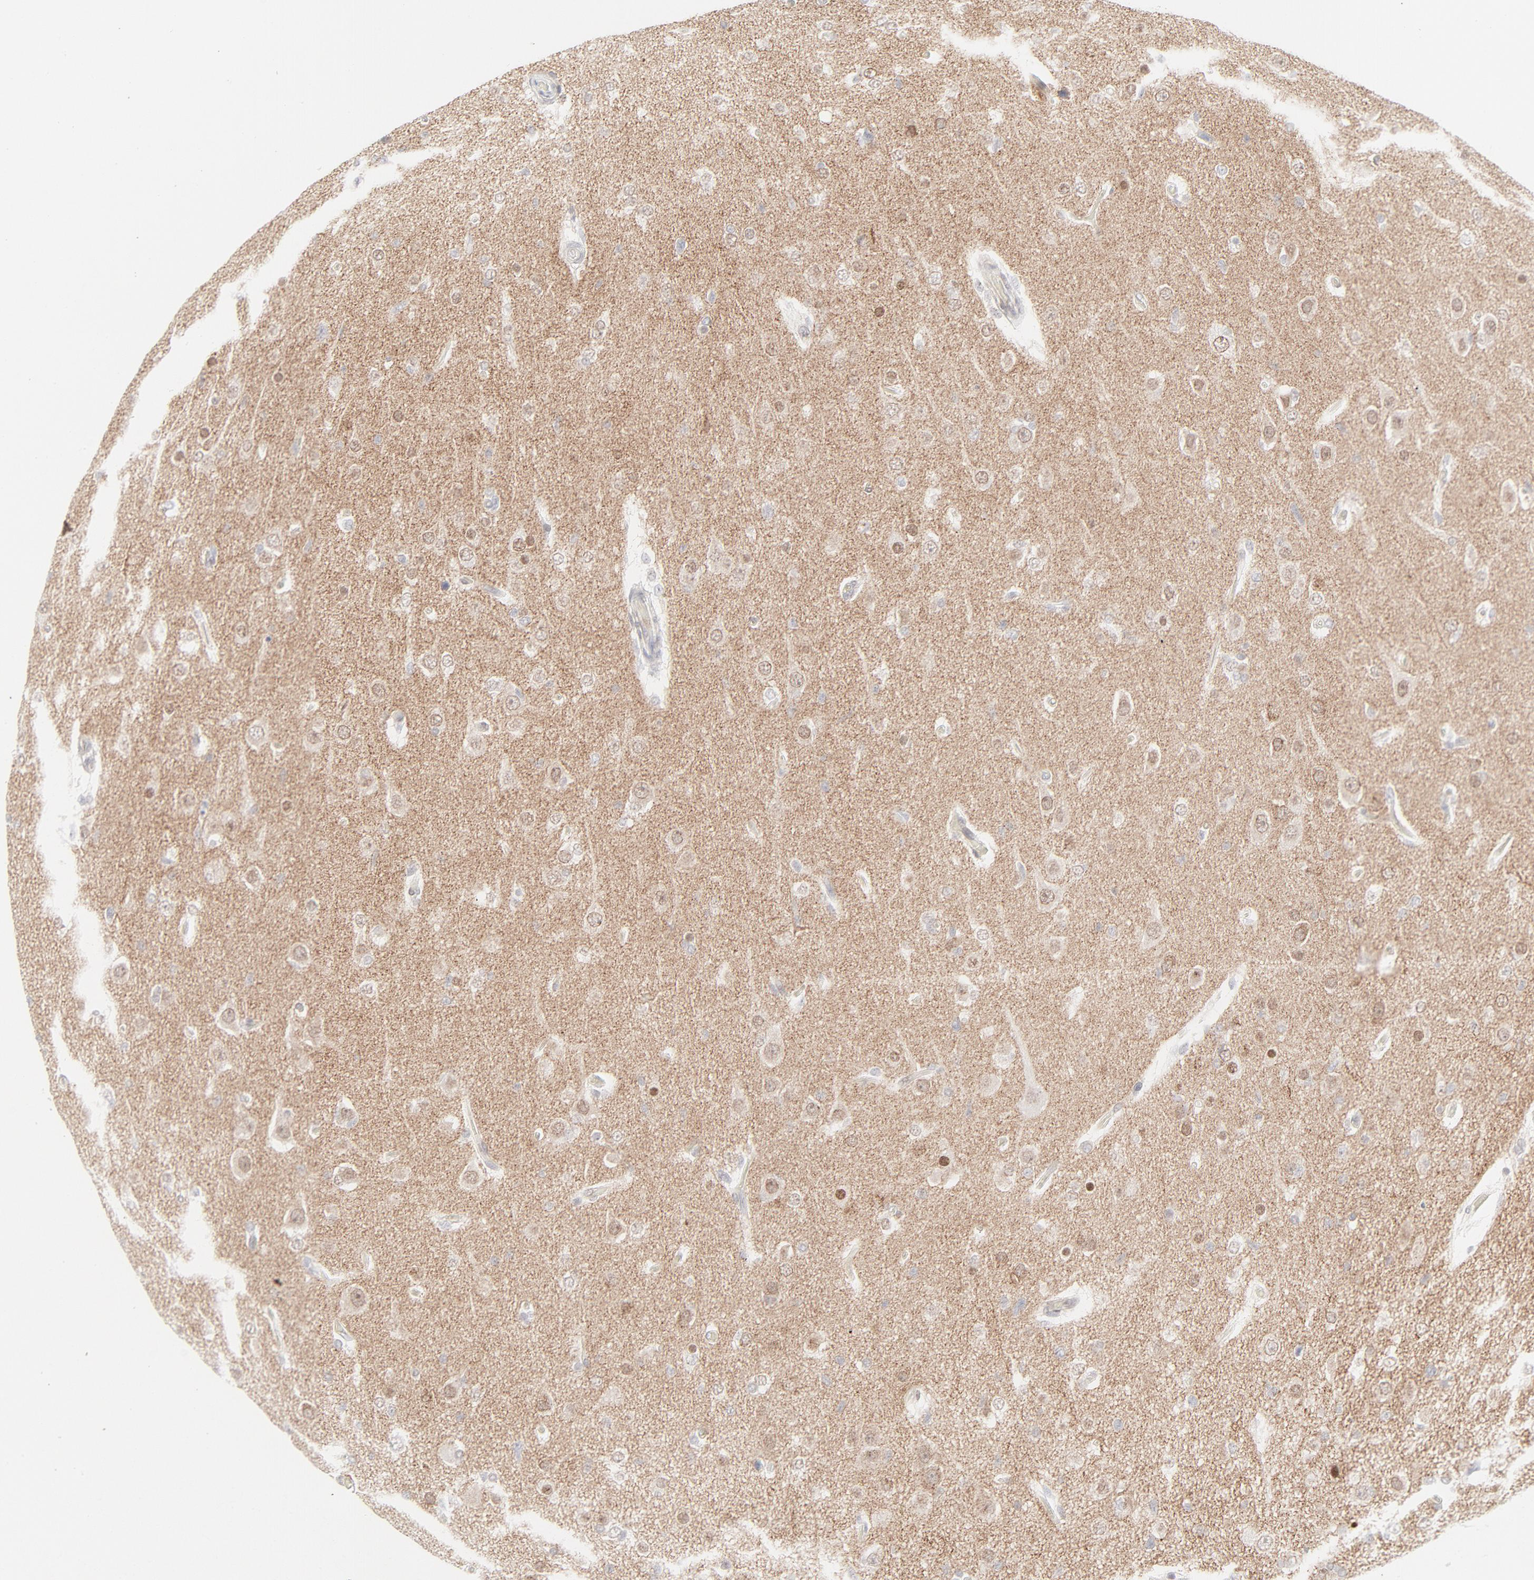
{"staining": {"intensity": "moderate", "quantity": "<25%", "location": "nuclear"}, "tissue": "glioma", "cell_type": "Tumor cells", "image_type": "cancer", "snomed": [{"axis": "morphology", "description": "Glioma, malignant, High grade"}, {"axis": "topography", "description": "Brain"}], "caption": "Malignant glioma (high-grade) stained with immunohistochemistry (IHC) reveals moderate nuclear staining in approximately <25% of tumor cells.", "gene": "PRKCB", "patient": {"sex": "male", "age": 33}}